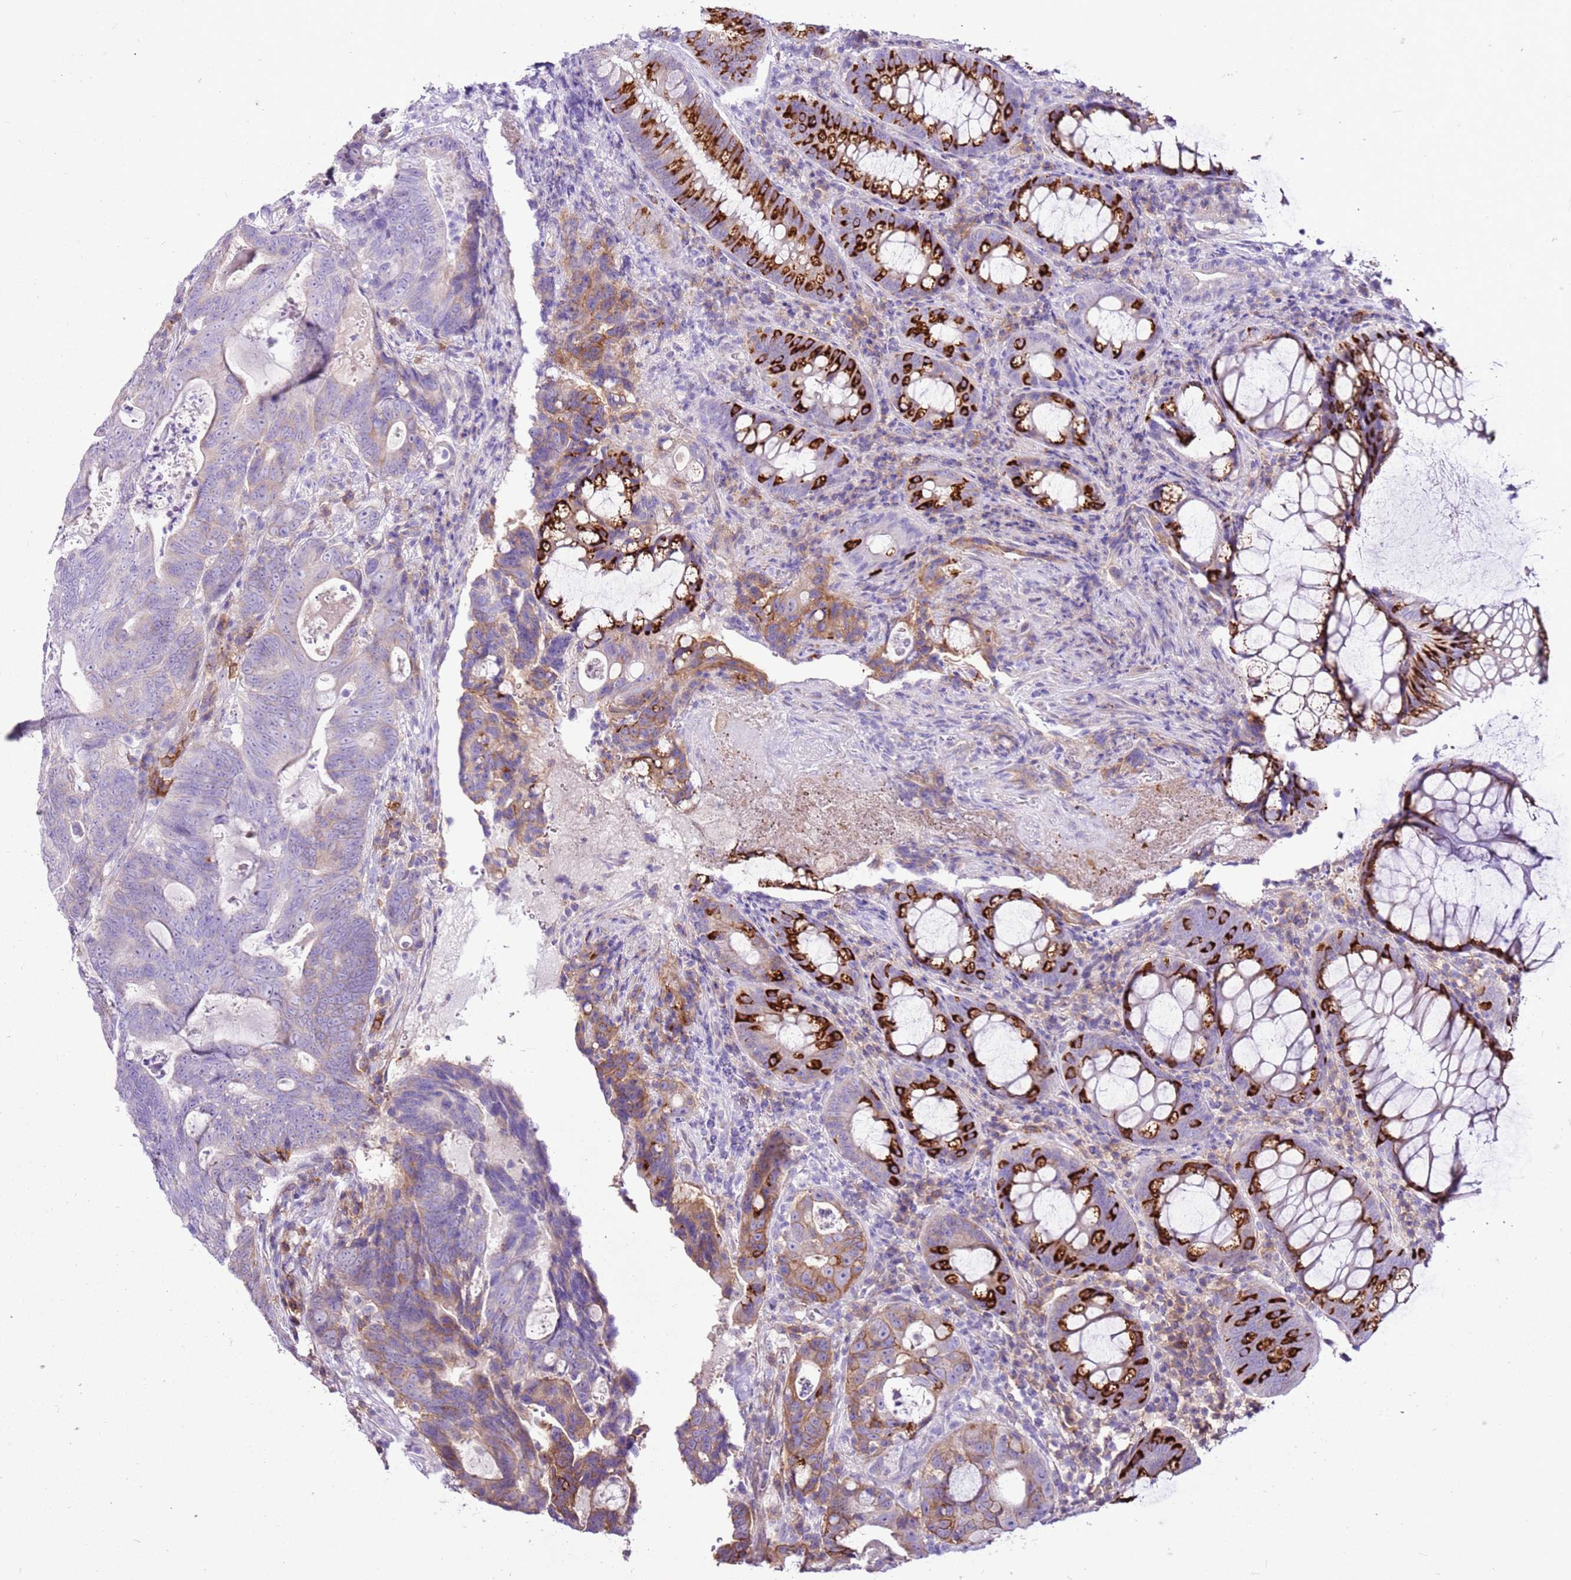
{"staining": {"intensity": "moderate", "quantity": "25%-75%", "location": "cytoplasmic/membranous"}, "tissue": "colorectal cancer", "cell_type": "Tumor cells", "image_type": "cancer", "snomed": [{"axis": "morphology", "description": "Adenocarcinoma, NOS"}, {"axis": "topography", "description": "Colon"}], "caption": "Immunohistochemistry micrograph of adenocarcinoma (colorectal) stained for a protein (brown), which reveals medium levels of moderate cytoplasmic/membranous positivity in approximately 25%-75% of tumor cells.", "gene": "SLC38A5", "patient": {"sex": "female", "age": 82}}